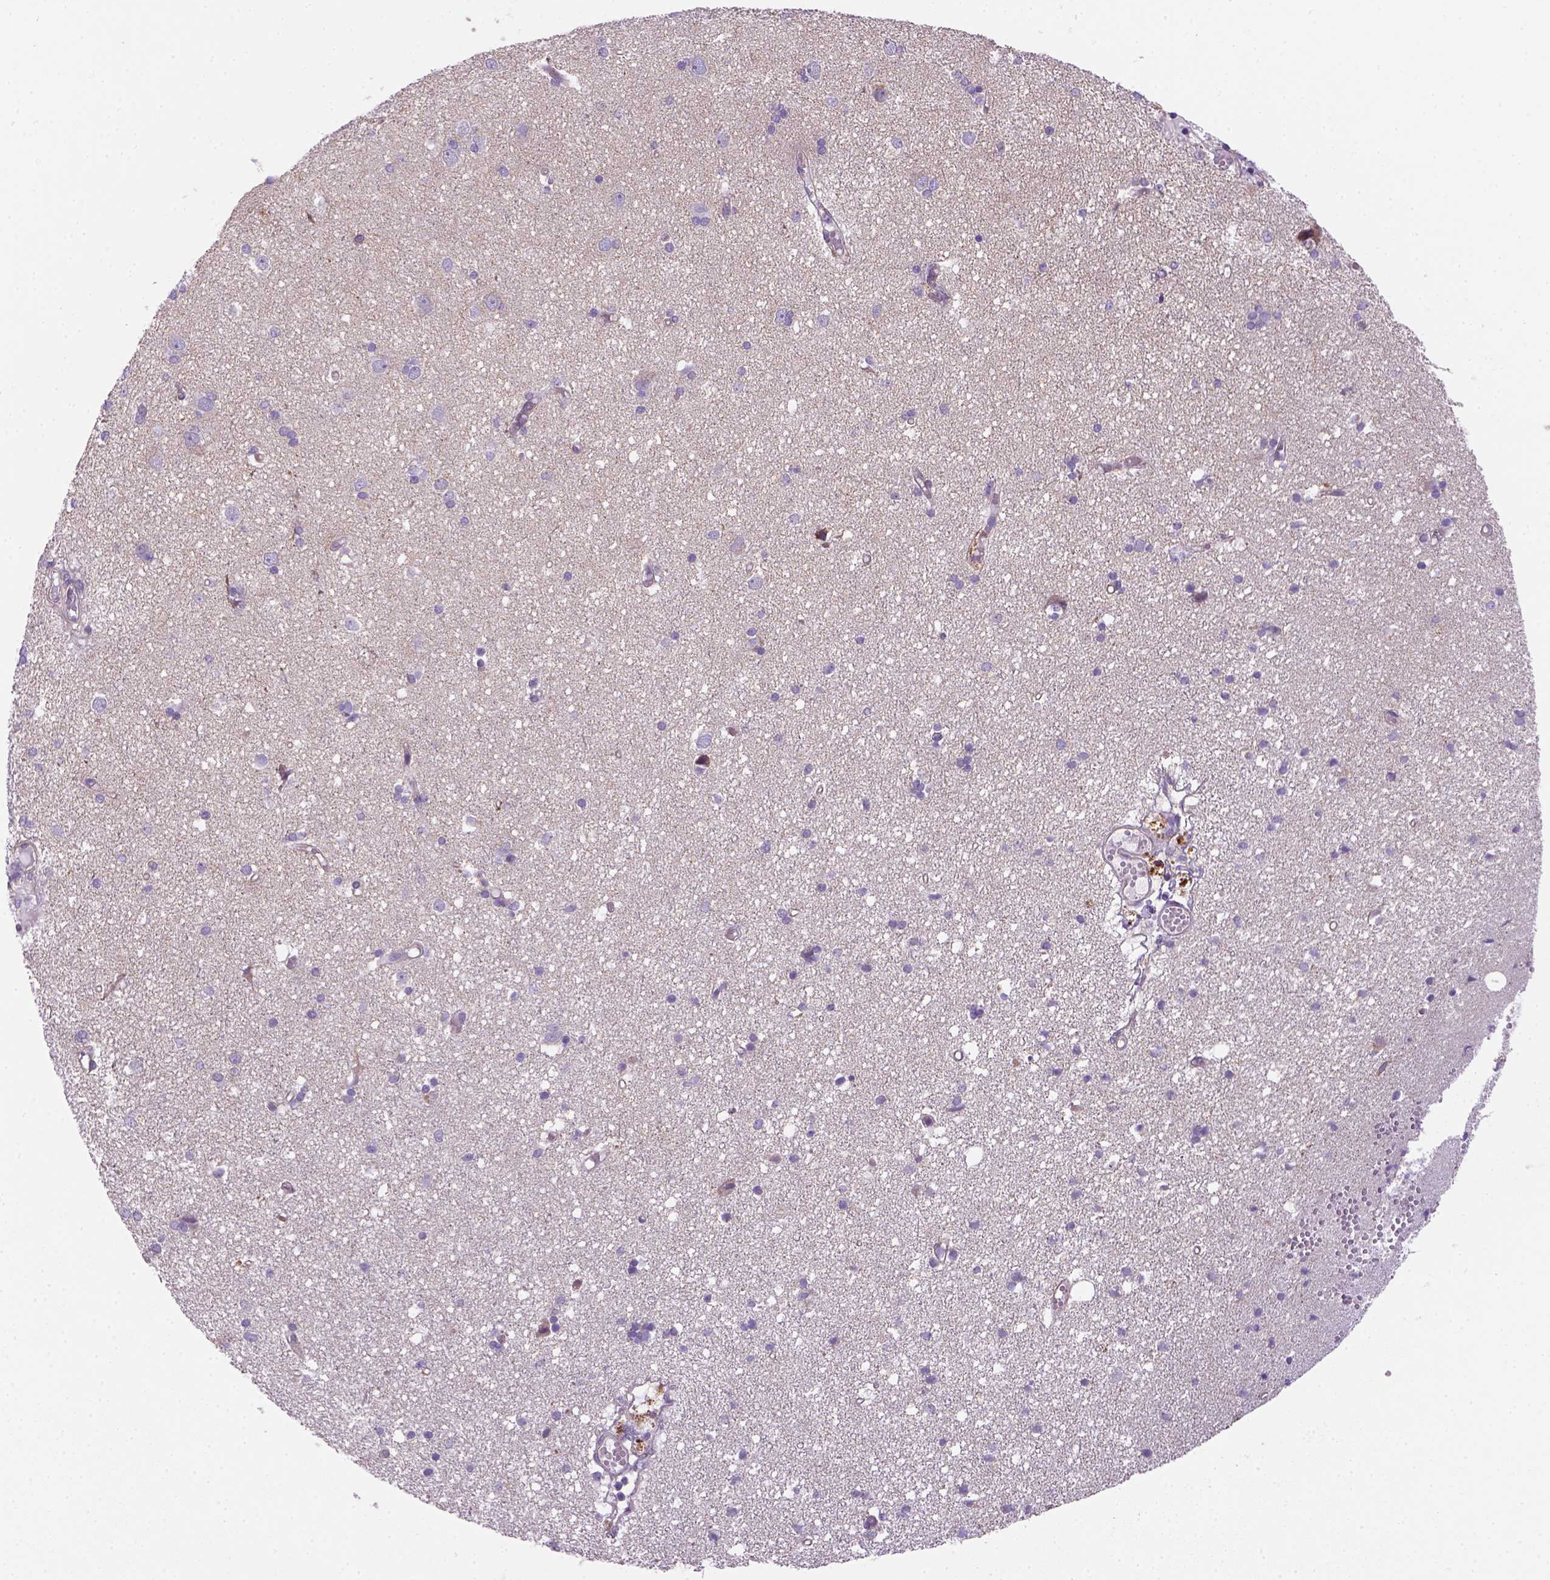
{"staining": {"intensity": "negative", "quantity": "none", "location": "none"}, "tissue": "cerebral cortex", "cell_type": "Endothelial cells", "image_type": "normal", "snomed": [{"axis": "morphology", "description": "Normal tissue, NOS"}, {"axis": "morphology", "description": "Glioma, malignant, High grade"}, {"axis": "topography", "description": "Cerebral cortex"}], "caption": "This is an immunohistochemistry (IHC) micrograph of normal cerebral cortex. There is no positivity in endothelial cells.", "gene": "HTRA1", "patient": {"sex": "male", "age": 71}}